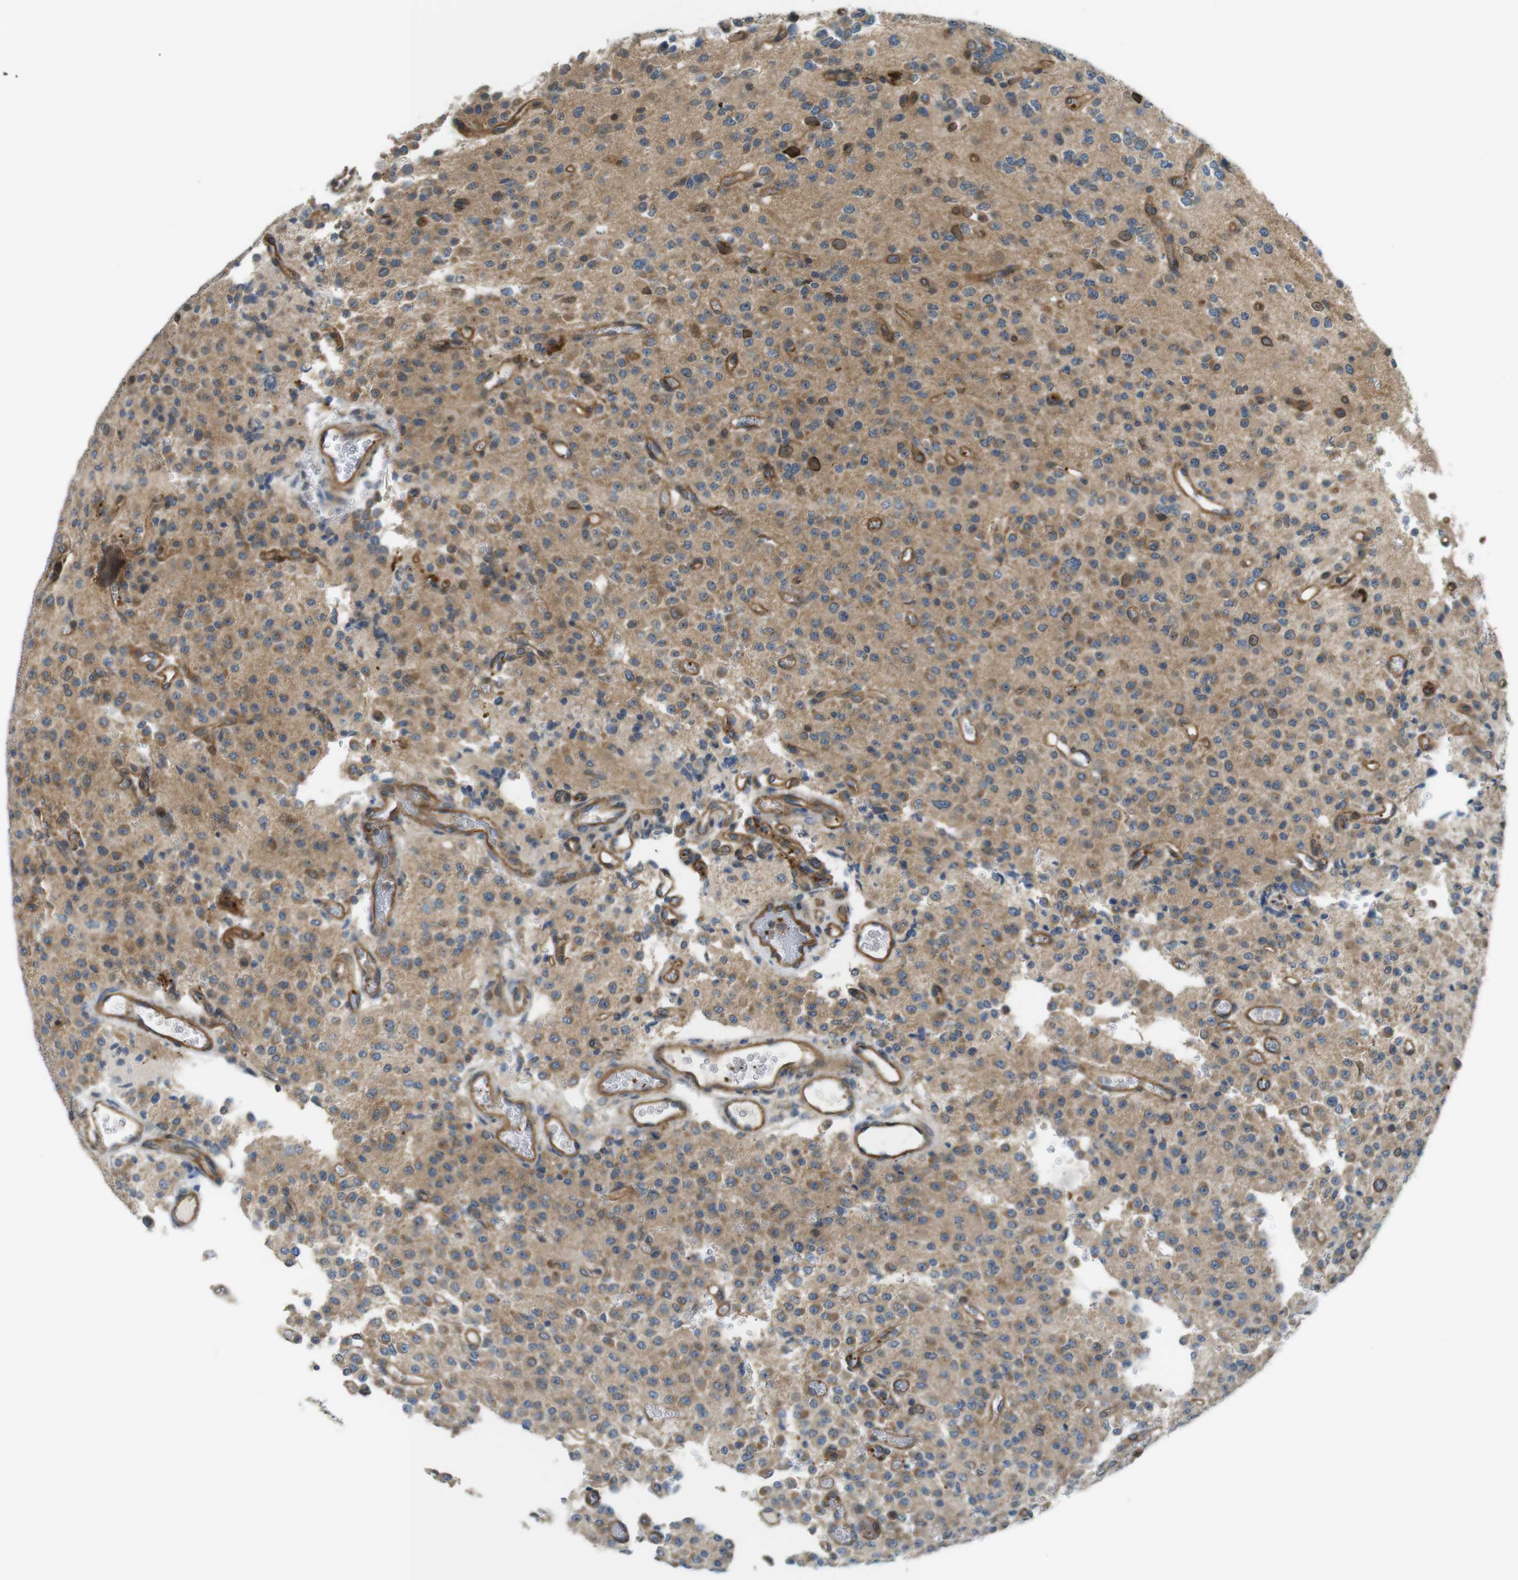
{"staining": {"intensity": "moderate", "quantity": ">75%", "location": "cytoplasmic/membranous"}, "tissue": "glioma", "cell_type": "Tumor cells", "image_type": "cancer", "snomed": [{"axis": "morphology", "description": "Glioma, malignant, Low grade"}, {"axis": "topography", "description": "Brain"}], "caption": "Tumor cells exhibit medium levels of moderate cytoplasmic/membranous positivity in approximately >75% of cells in glioma.", "gene": "TSC1", "patient": {"sex": "male", "age": 38}}